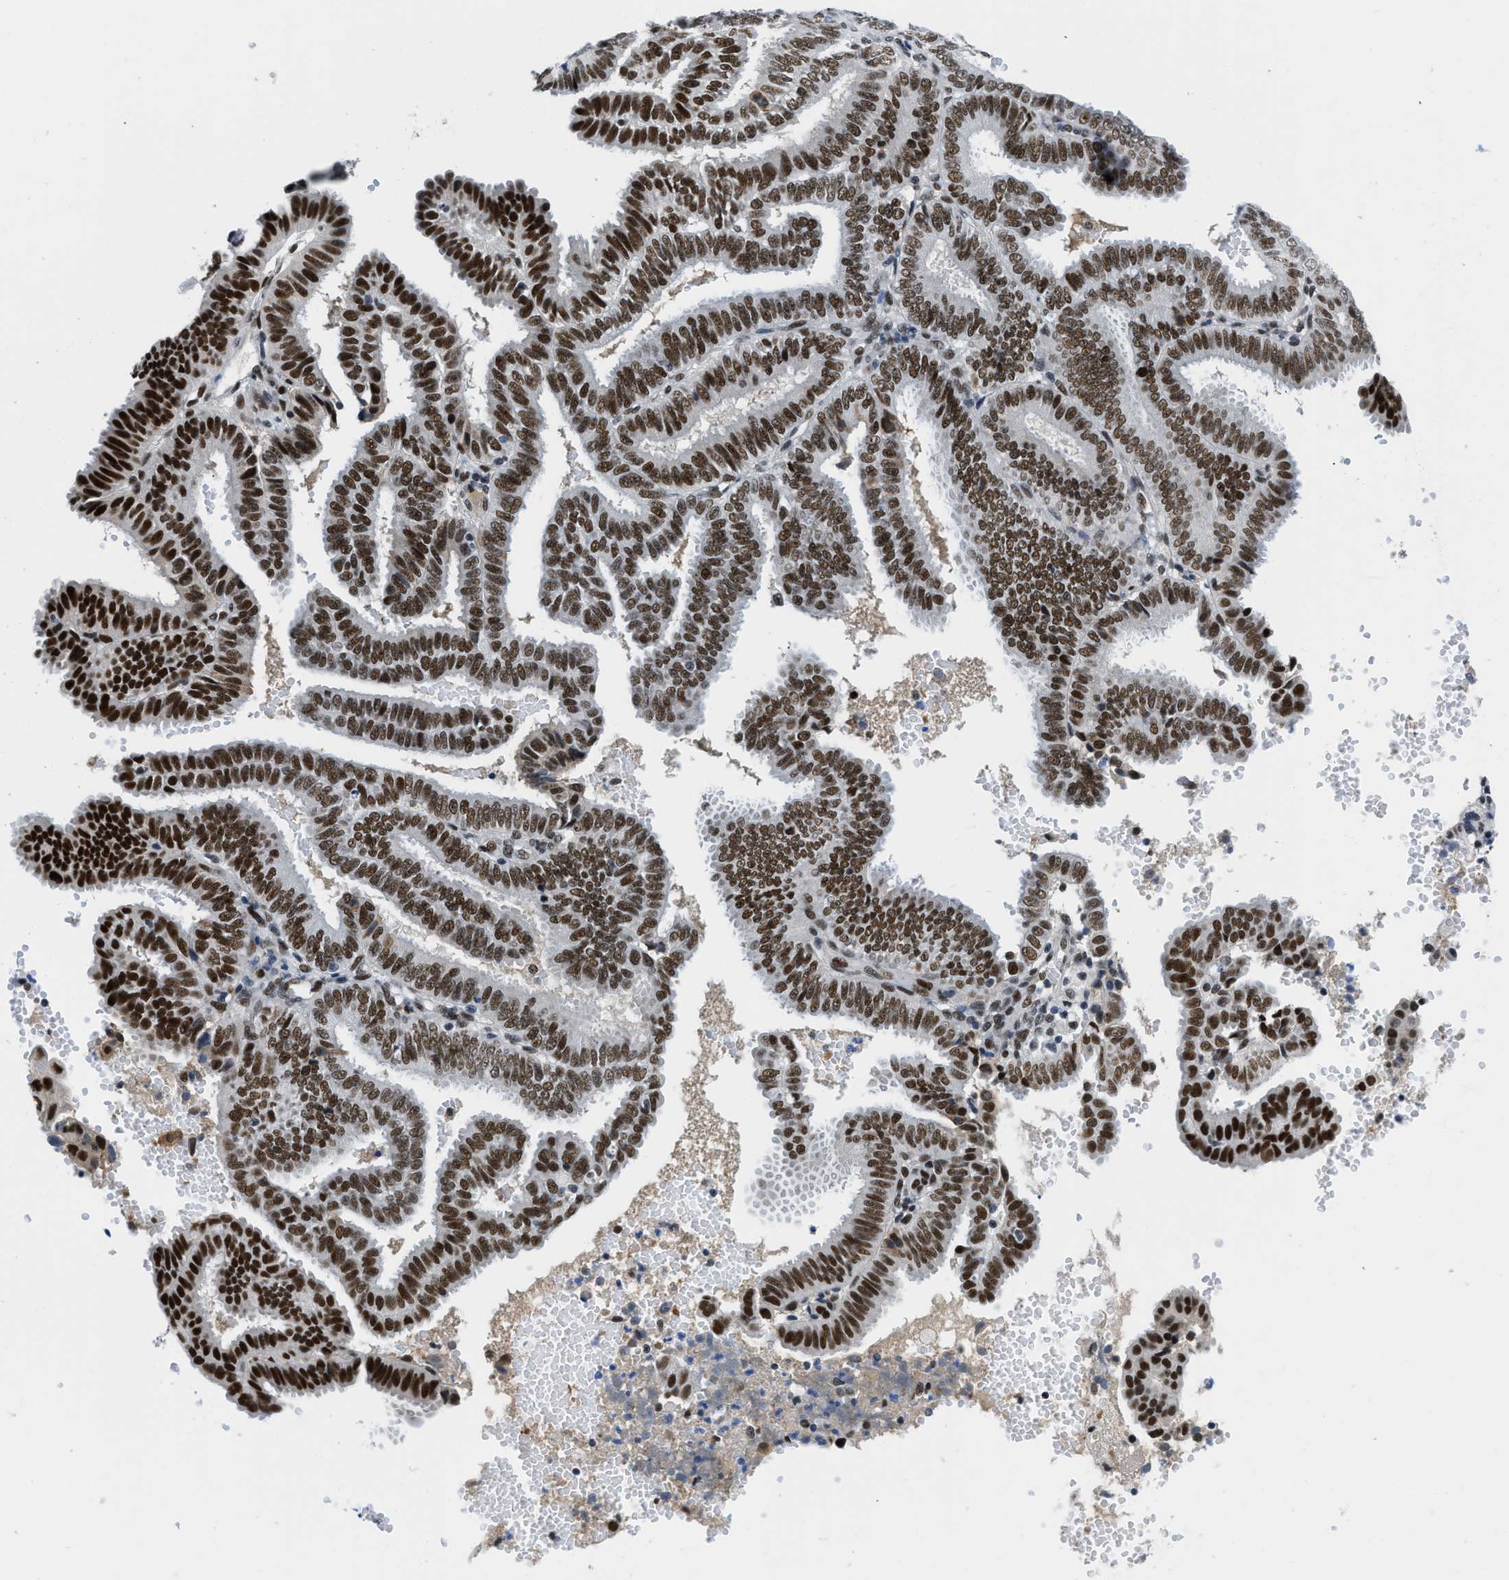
{"staining": {"intensity": "strong", "quantity": ">75%", "location": "nuclear"}, "tissue": "endometrial cancer", "cell_type": "Tumor cells", "image_type": "cancer", "snomed": [{"axis": "morphology", "description": "Adenocarcinoma, NOS"}, {"axis": "topography", "description": "Endometrium"}], "caption": "Immunohistochemical staining of endometrial cancer reveals high levels of strong nuclear staining in about >75% of tumor cells.", "gene": "SMARCAD1", "patient": {"sex": "female", "age": 58}}